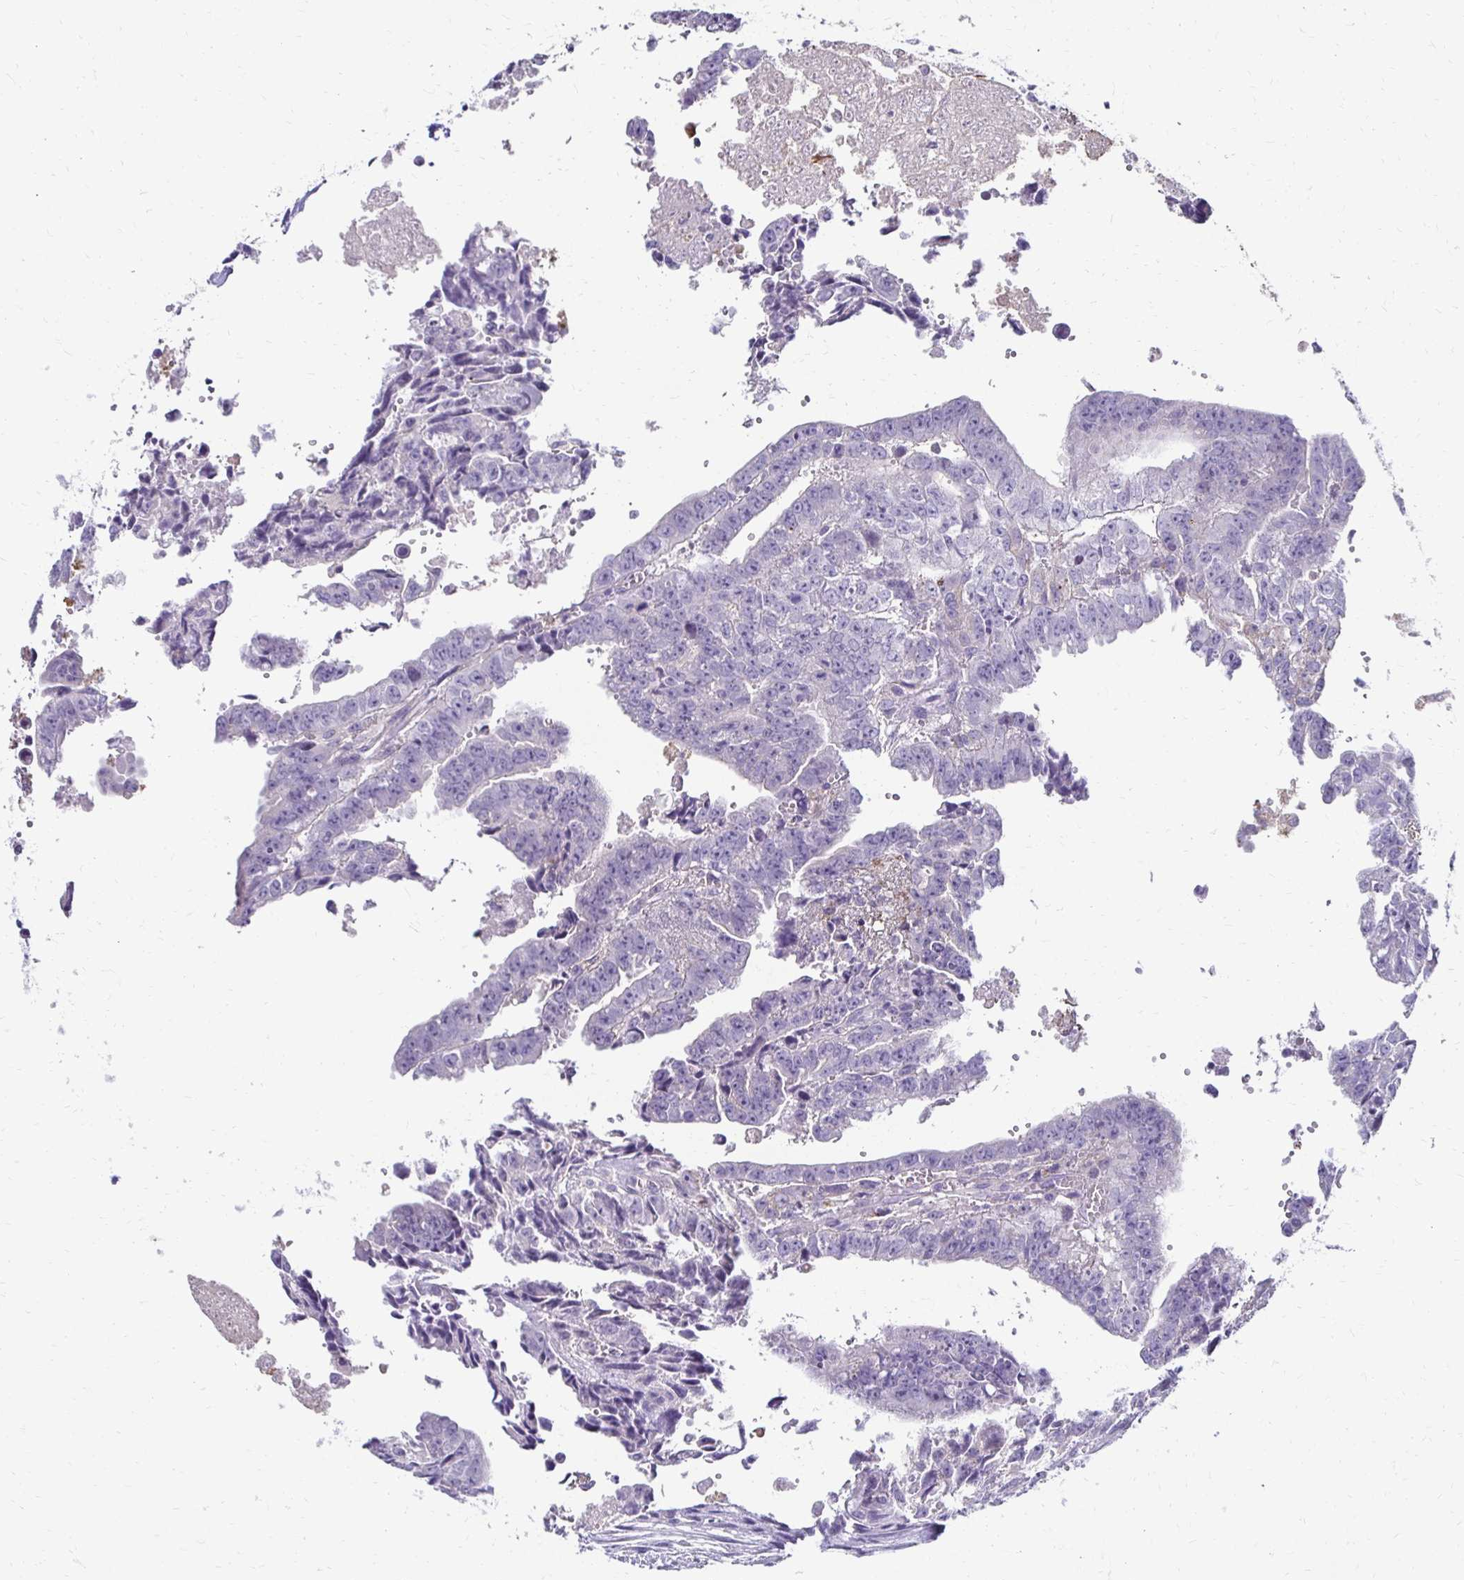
{"staining": {"intensity": "negative", "quantity": "none", "location": "none"}, "tissue": "testis cancer", "cell_type": "Tumor cells", "image_type": "cancer", "snomed": [{"axis": "morphology", "description": "Carcinoma, Embryonal, NOS"}, {"axis": "morphology", "description": "Teratoma, malignant, NOS"}, {"axis": "topography", "description": "Testis"}], "caption": "Immunohistochemistry (IHC) photomicrograph of neoplastic tissue: testis cancer stained with DAB (3,3'-diaminobenzidine) shows no significant protein expression in tumor cells. The staining is performed using DAB brown chromogen with nuclei counter-stained in using hematoxylin.", "gene": "AKAP6", "patient": {"sex": "male", "age": 24}}